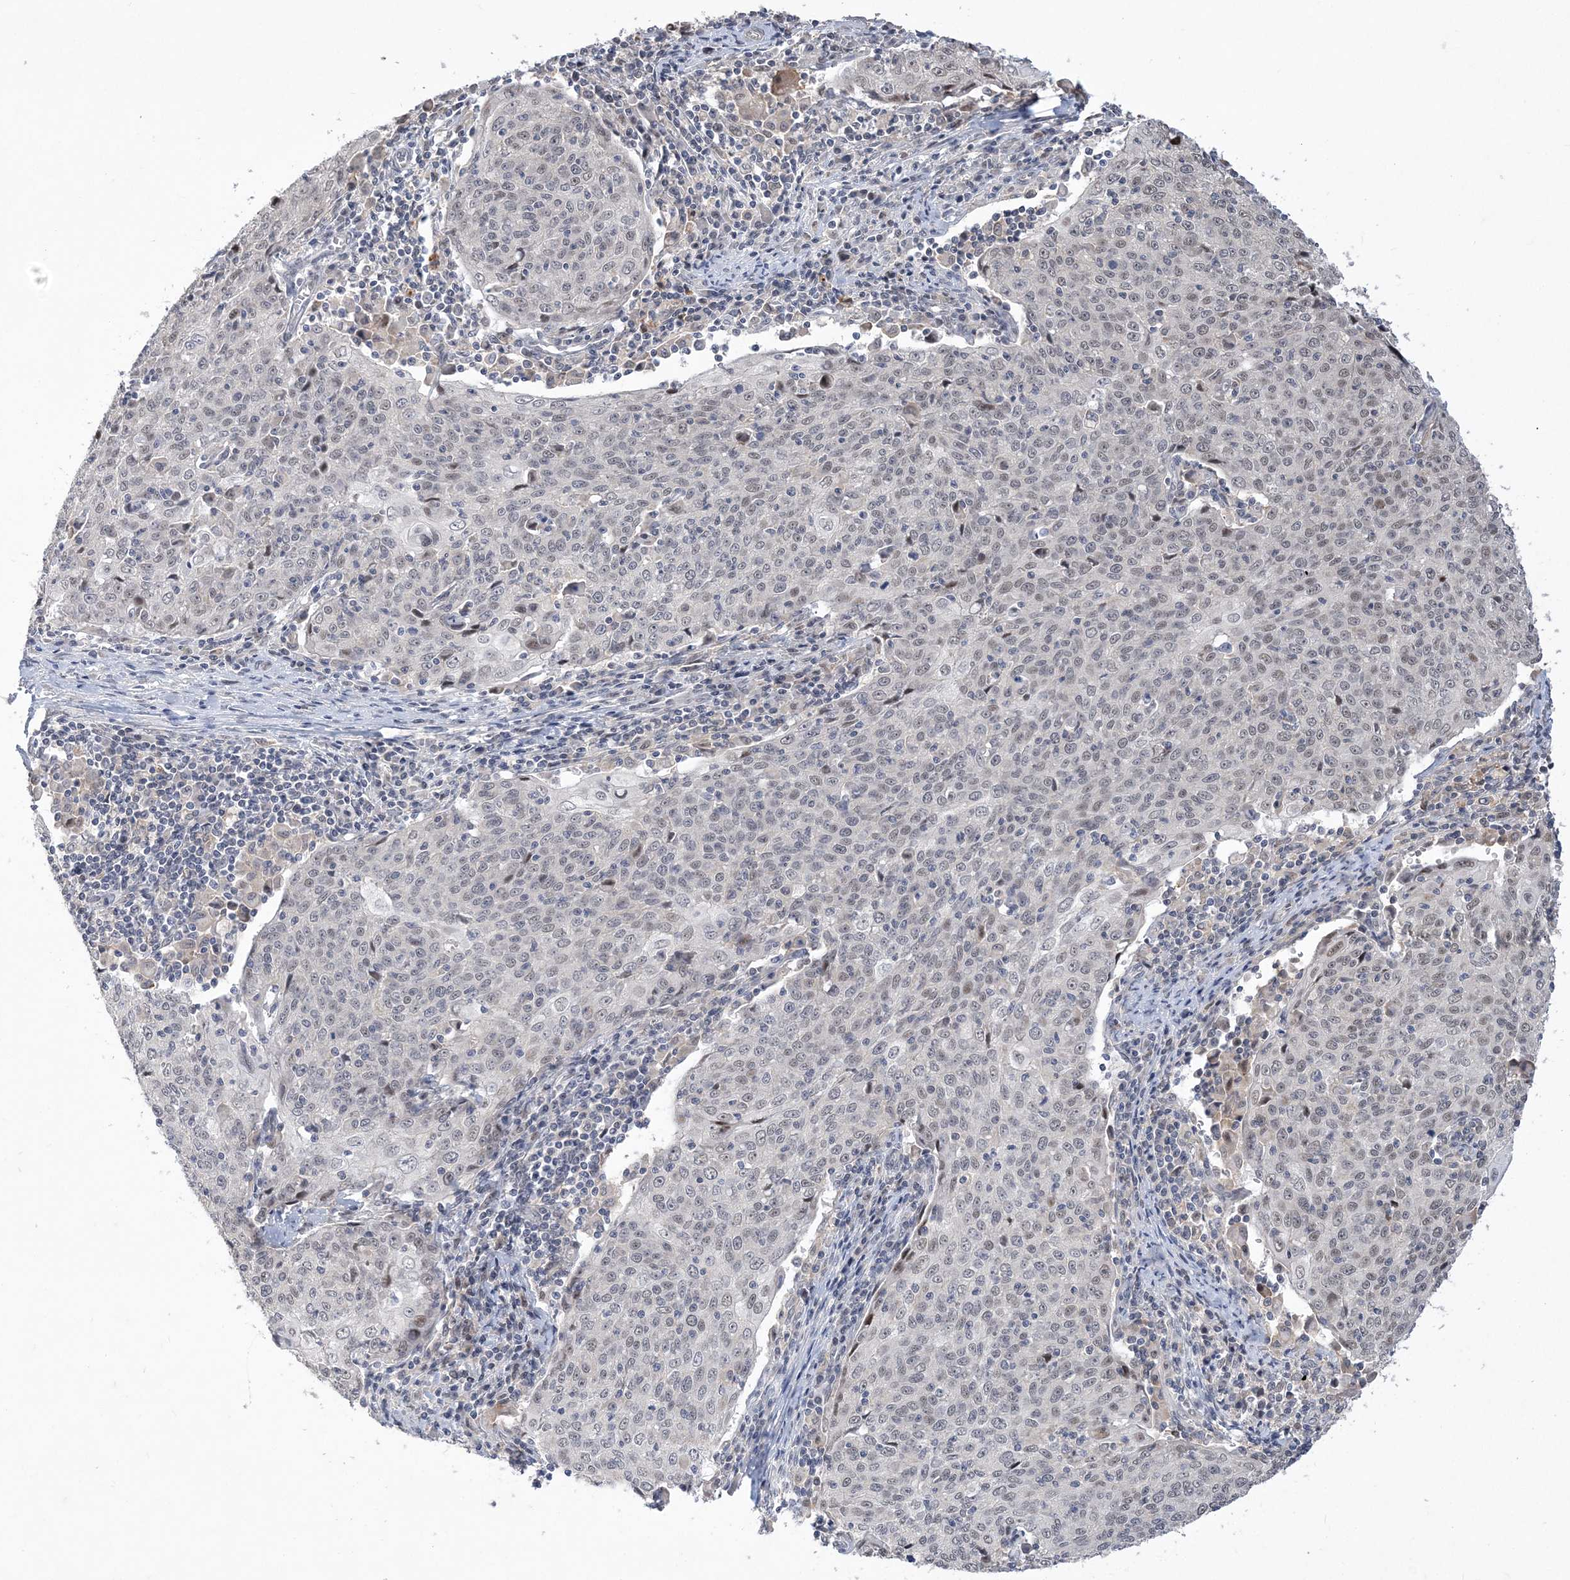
{"staining": {"intensity": "weak", "quantity": "<25%", "location": "nuclear"}, "tissue": "cervical cancer", "cell_type": "Tumor cells", "image_type": "cancer", "snomed": [{"axis": "morphology", "description": "Squamous cell carcinoma, NOS"}, {"axis": "topography", "description": "Cervix"}], "caption": "Squamous cell carcinoma (cervical) was stained to show a protein in brown. There is no significant positivity in tumor cells.", "gene": "TSPEAR", "patient": {"sex": "female", "age": 48}}